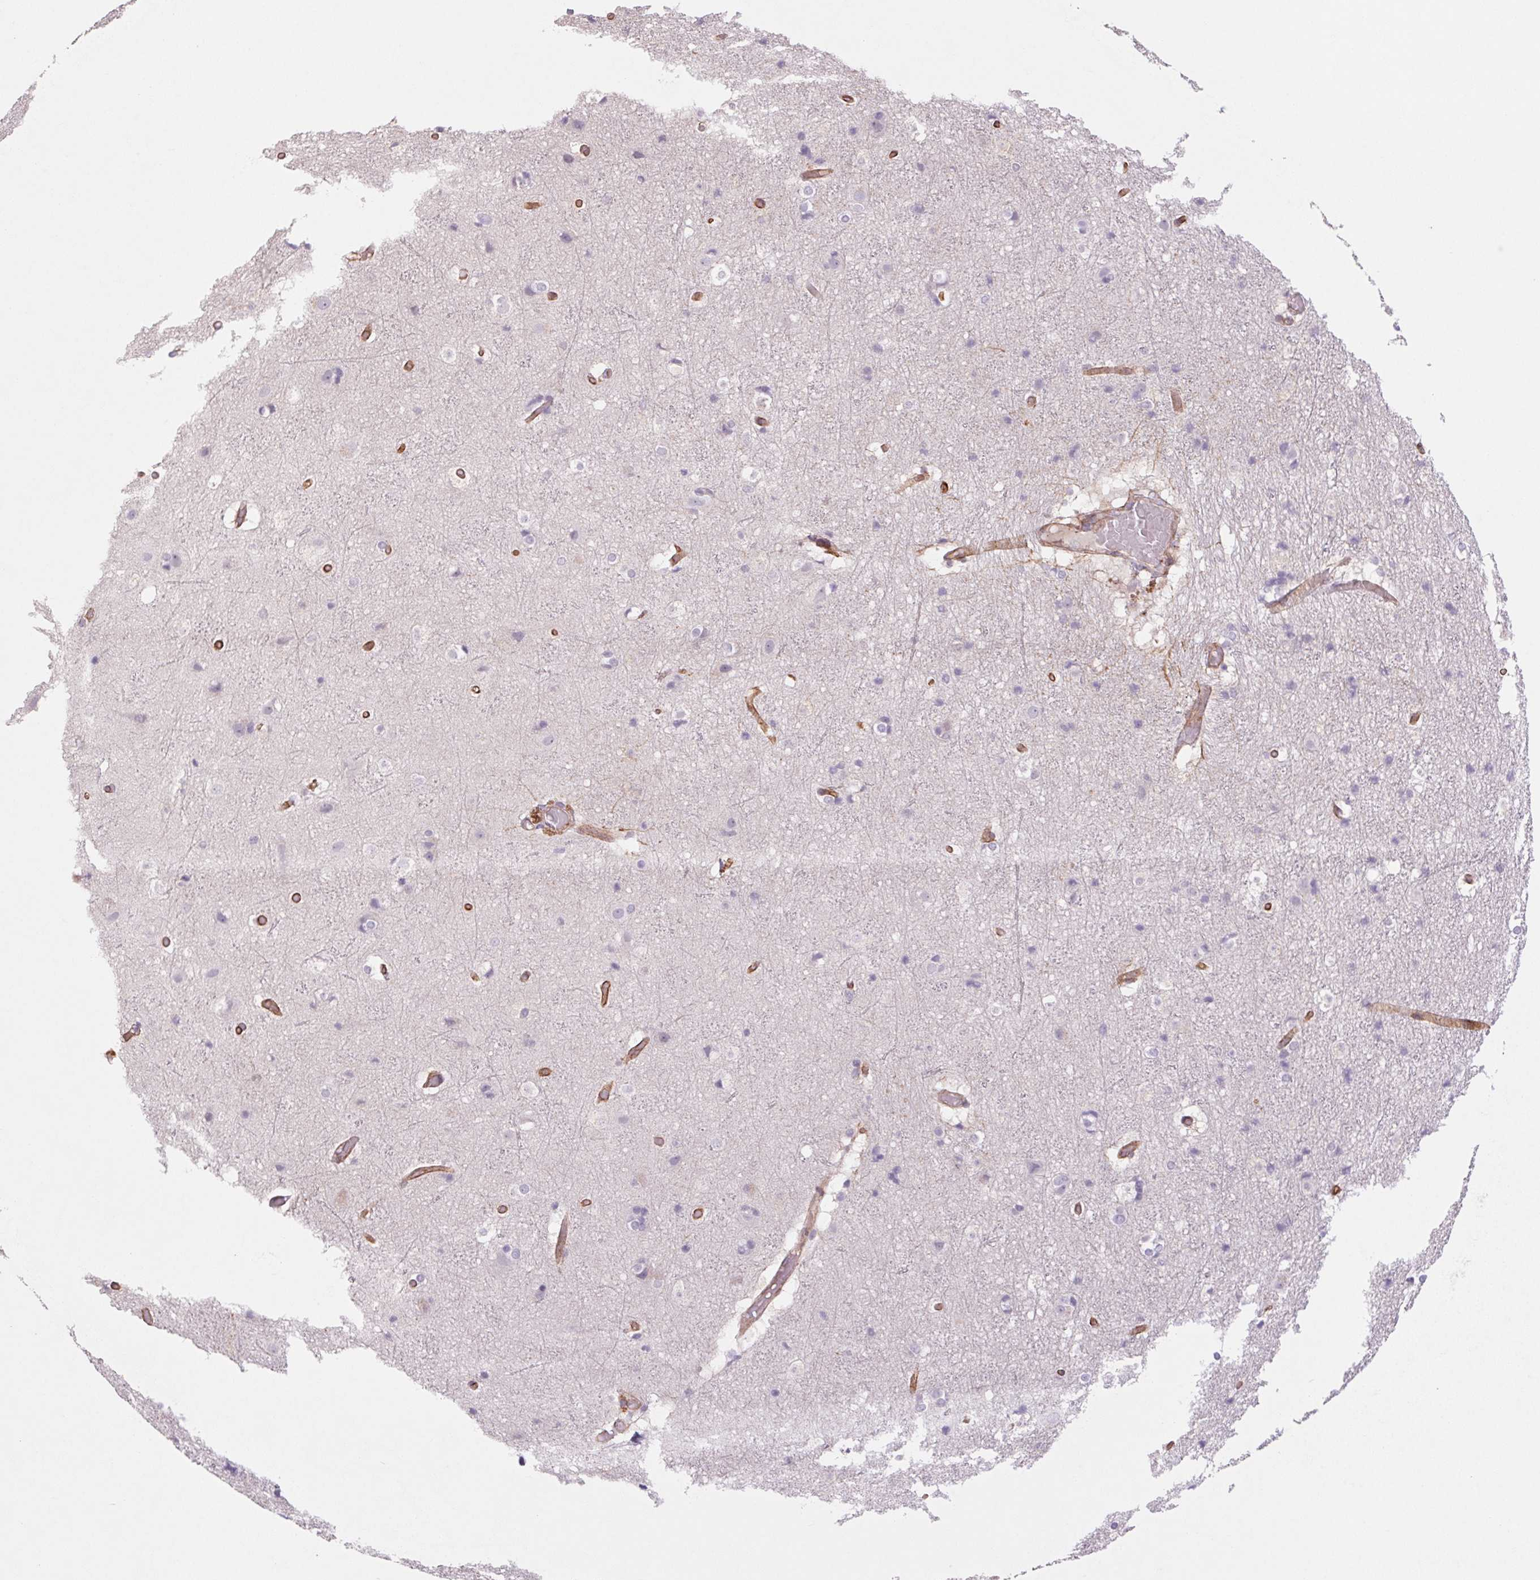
{"staining": {"intensity": "moderate", "quantity": ">75%", "location": "cytoplasmic/membranous"}, "tissue": "cerebral cortex", "cell_type": "Endothelial cells", "image_type": "normal", "snomed": [{"axis": "morphology", "description": "Normal tissue, NOS"}, {"axis": "topography", "description": "Cerebral cortex"}], "caption": "The immunohistochemical stain labels moderate cytoplasmic/membranous expression in endothelial cells of normal cerebral cortex.", "gene": "MS4A13", "patient": {"sex": "female", "age": 52}}